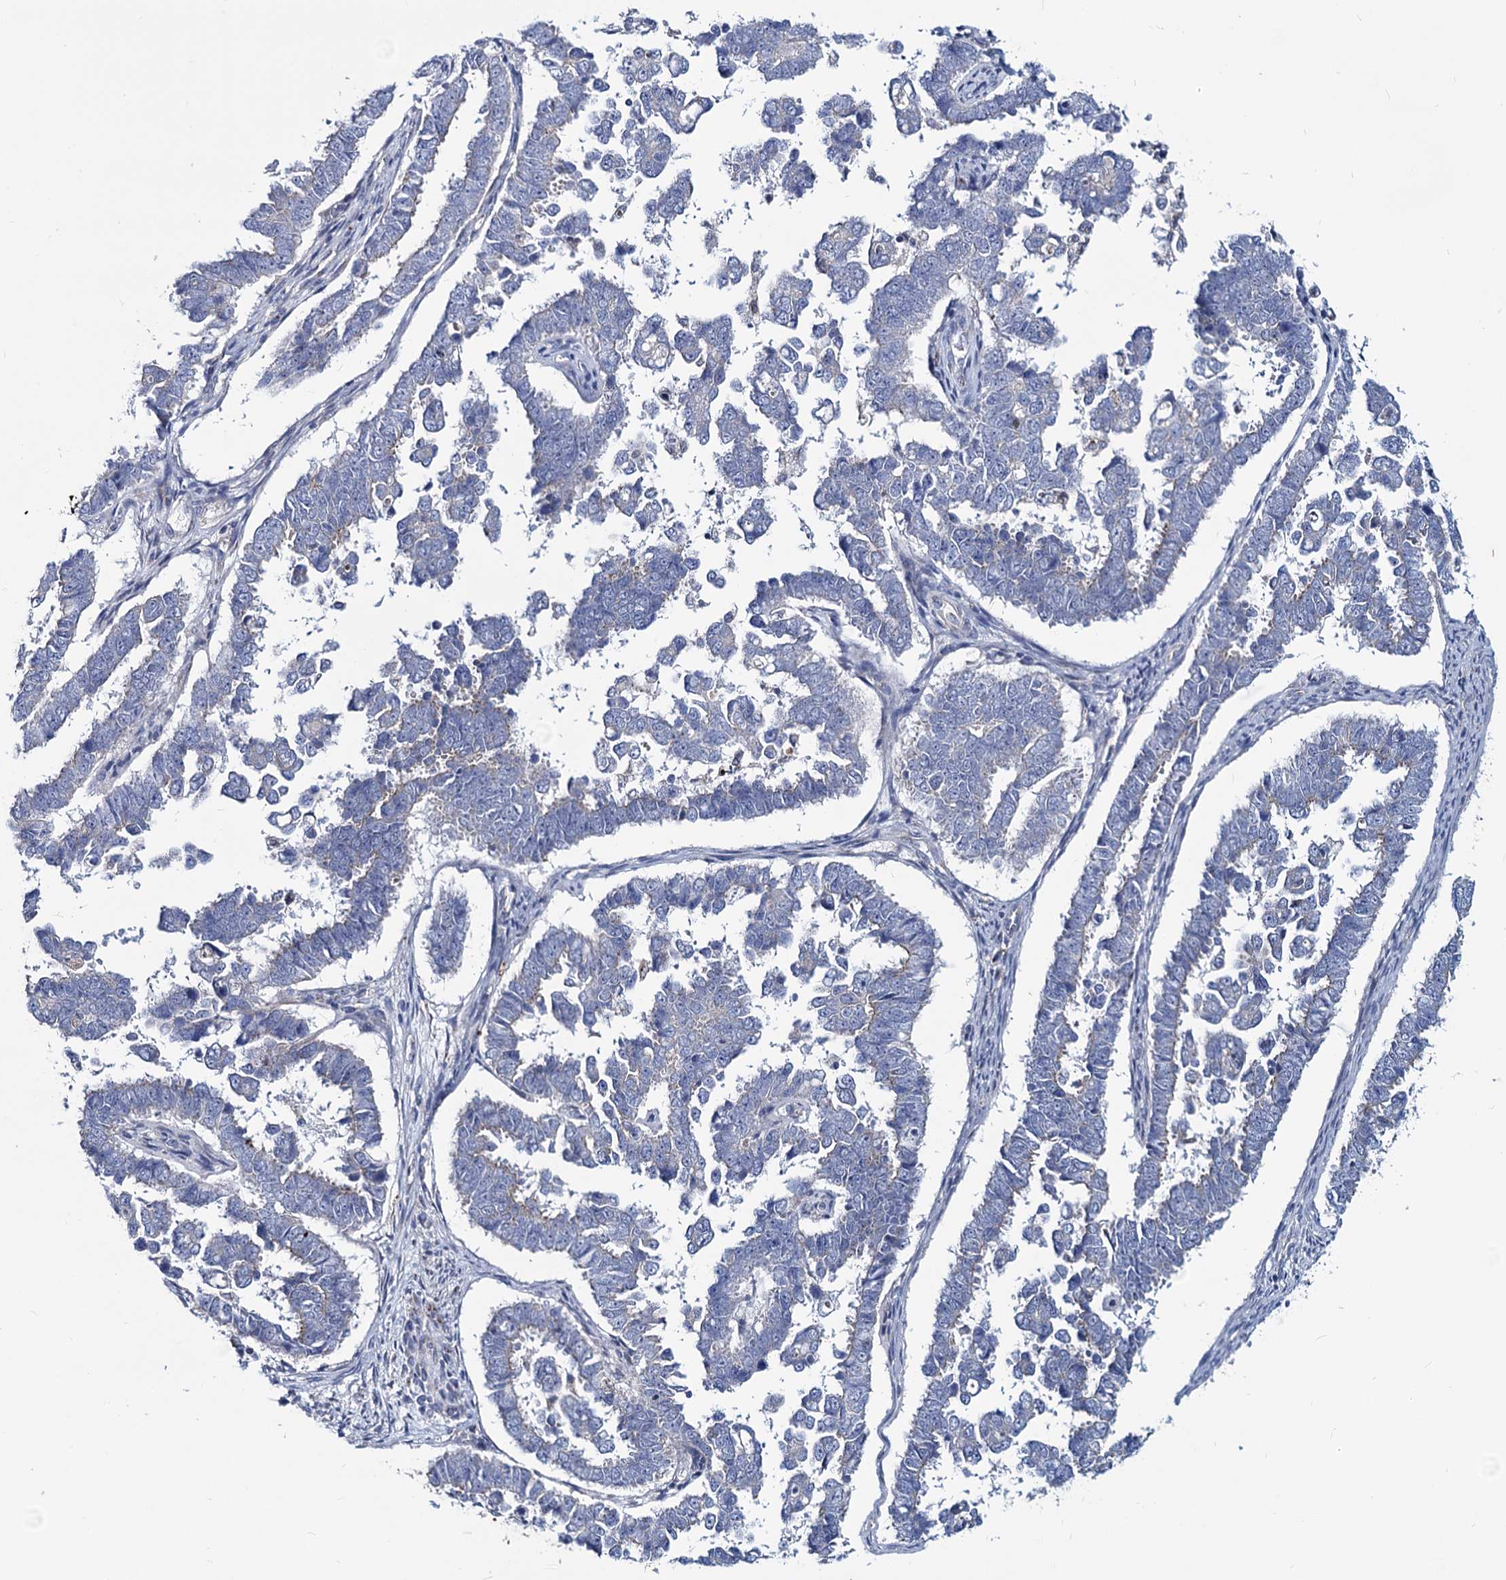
{"staining": {"intensity": "negative", "quantity": "none", "location": "none"}, "tissue": "endometrial cancer", "cell_type": "Tumor cells", "image_type": "cancer", "snomed": [{"axis": "morphology", "description": "Adenocarcinoma, NOS"}, {"axis": "topography", "description": "Endometrium"}], "caption": "A micrograph of human endometrial adenocarcinoma is negative for staining in tumor cells.", "gene": "AGBL4", "patient": {"sex": "female", "age": 75}}